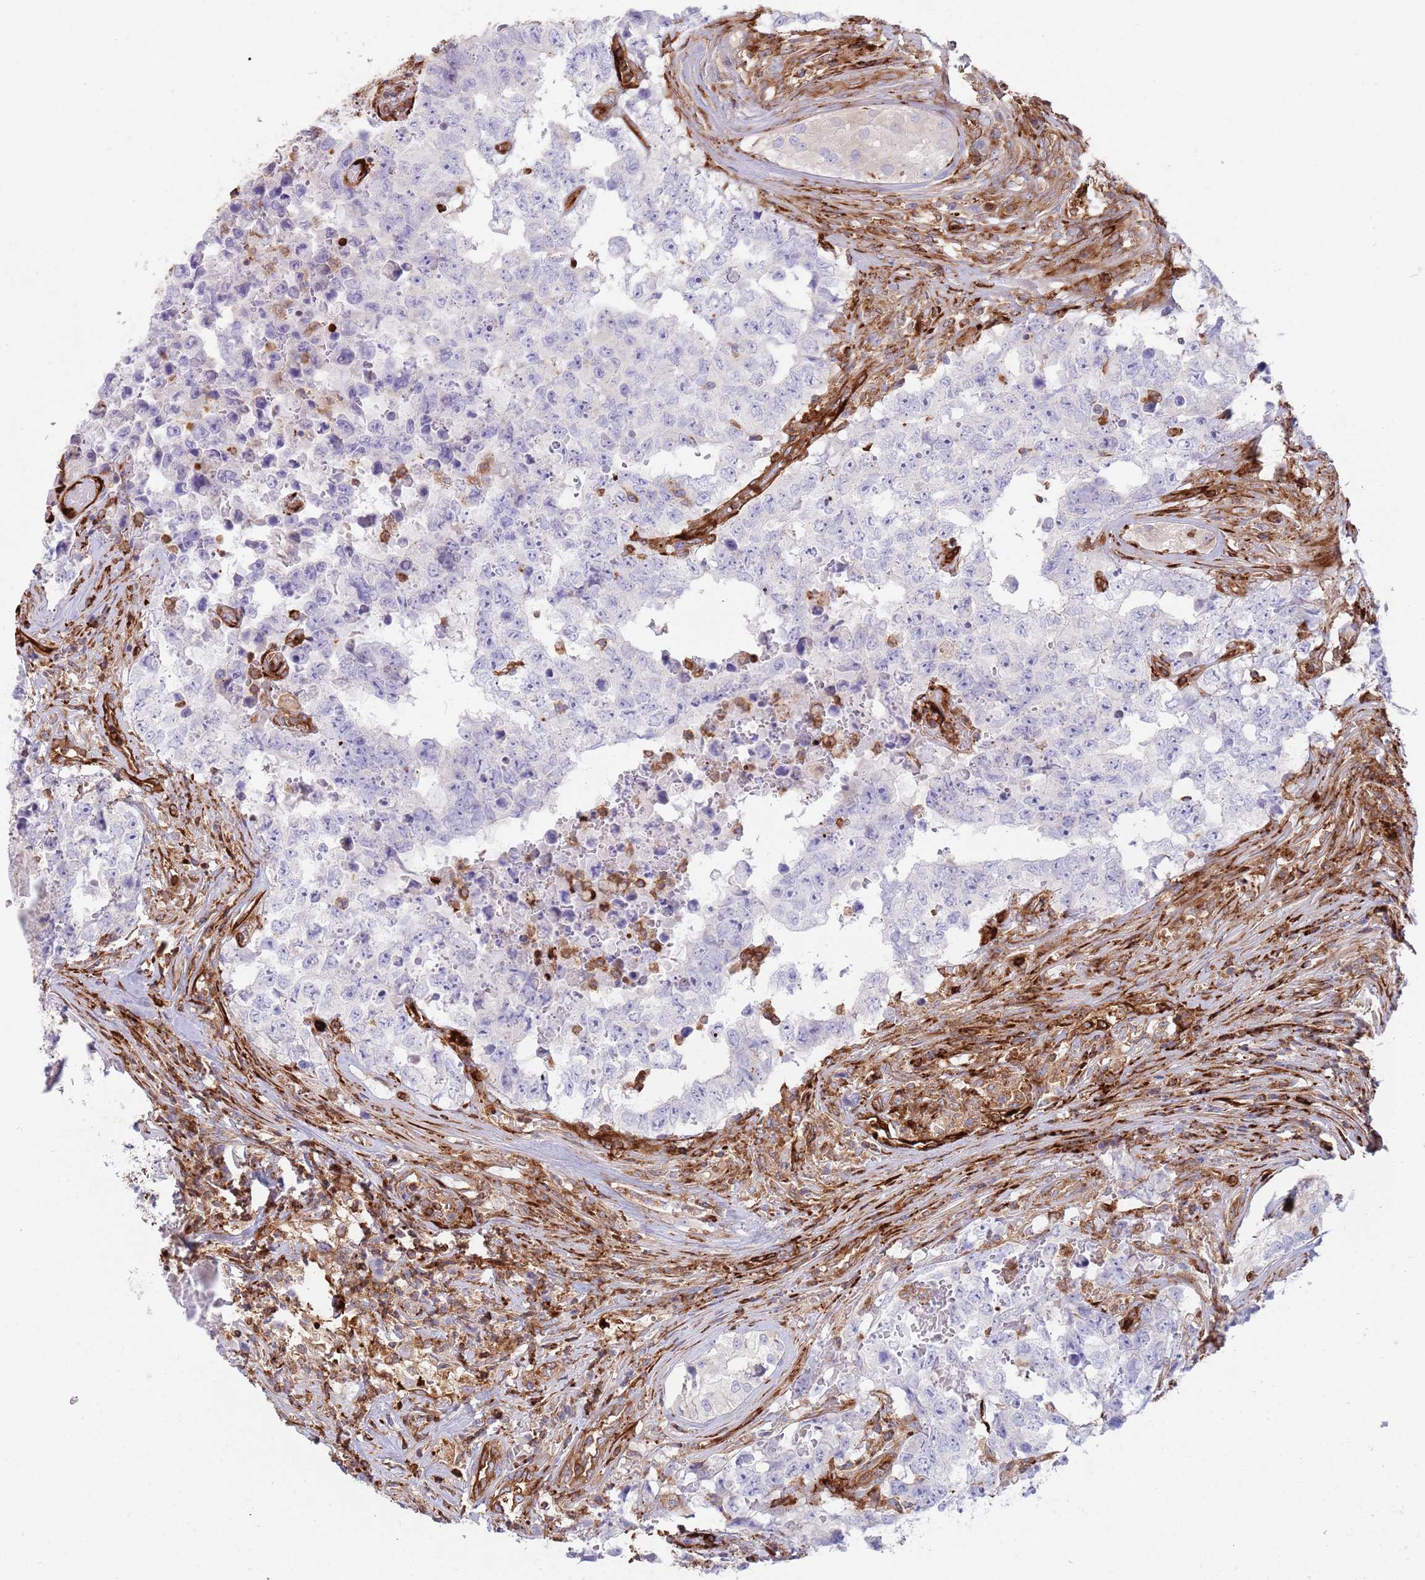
{"staining": {"intensity": "negative", "quantity": "none", "location": "none"}, "tissue": "testis cancer", "cell_type": "Tumor cells", "image_type": "cancer", "snomed": [{"axis": "morphology", "description": "Normal tissue, NOS"}, {"axis": "morphology", "description": "Carcinoma, Embryonal, NOS"}, {"axis": "topography", "description": "Testis"}, {"axis": "topography", "description": "Epididymis"}], "caption": "A high-resolution histopathology image shows immunohistochemistry (IHC) staining of testis cancer, which displays no significant expression in tumor cells.", "gene": "KBTBD7", "patient": {"sex": "male", "age": 25}}